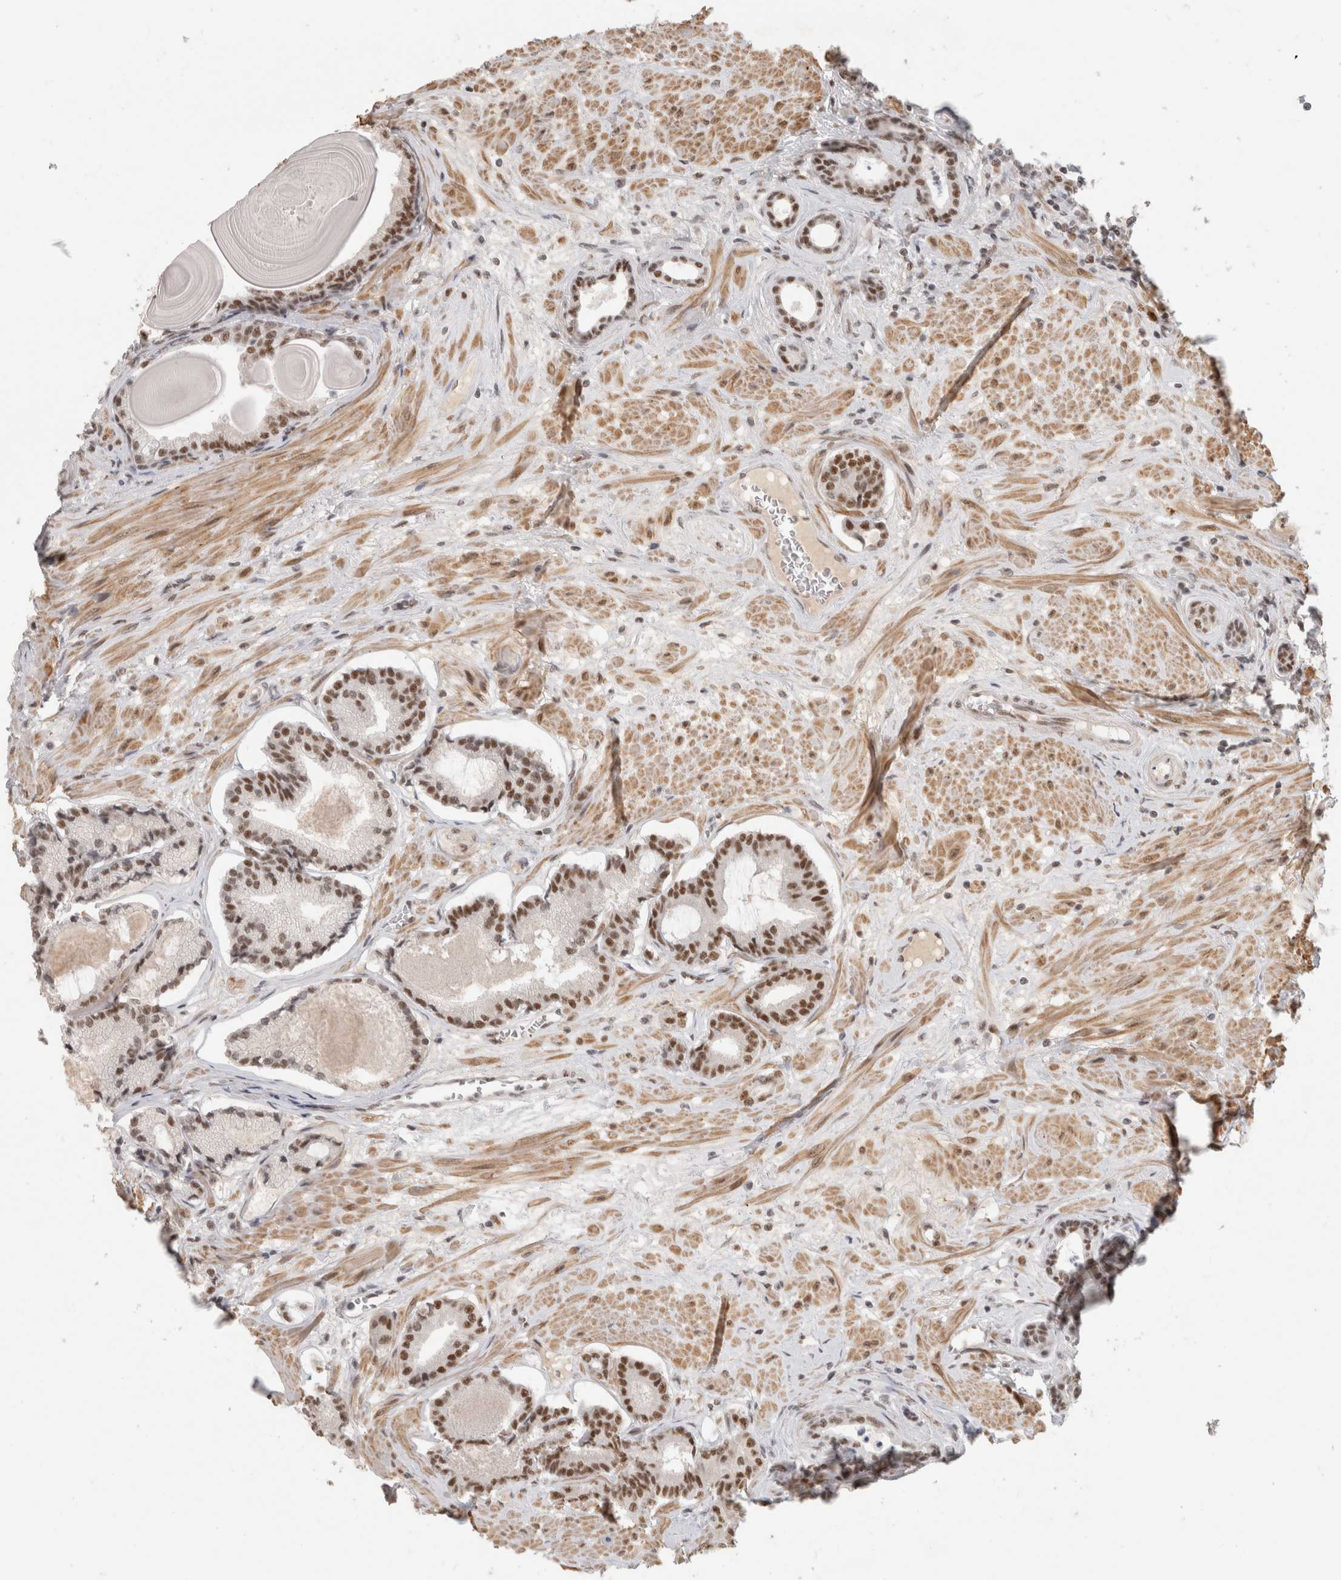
{"staining": {"intensity": "moderate", "quantity": "25%-75%", "location": "nuclear"}, "tissue": "prostate cancer", "cell_type": "Tumor cells", "image_type": "cancer", "snomed": [{"axis": "morphology", "description": "Adenocarcinoma, Low grade"}, {"axis": "topography", "description": "Prostate"}], "caption": "IHC (DAB (3,3'-diaminobenzidine)) staining of prostate cancer exhibits moderate nuclear protein positivity in about 25%-75% of tumor cells. The staining was performed using DAB, with brown indicating positive protein expression. Nuclei are stained blue with hematoxylin.", "gene": "ZNF830", "patient": {"sex": "male", "age": 60}}